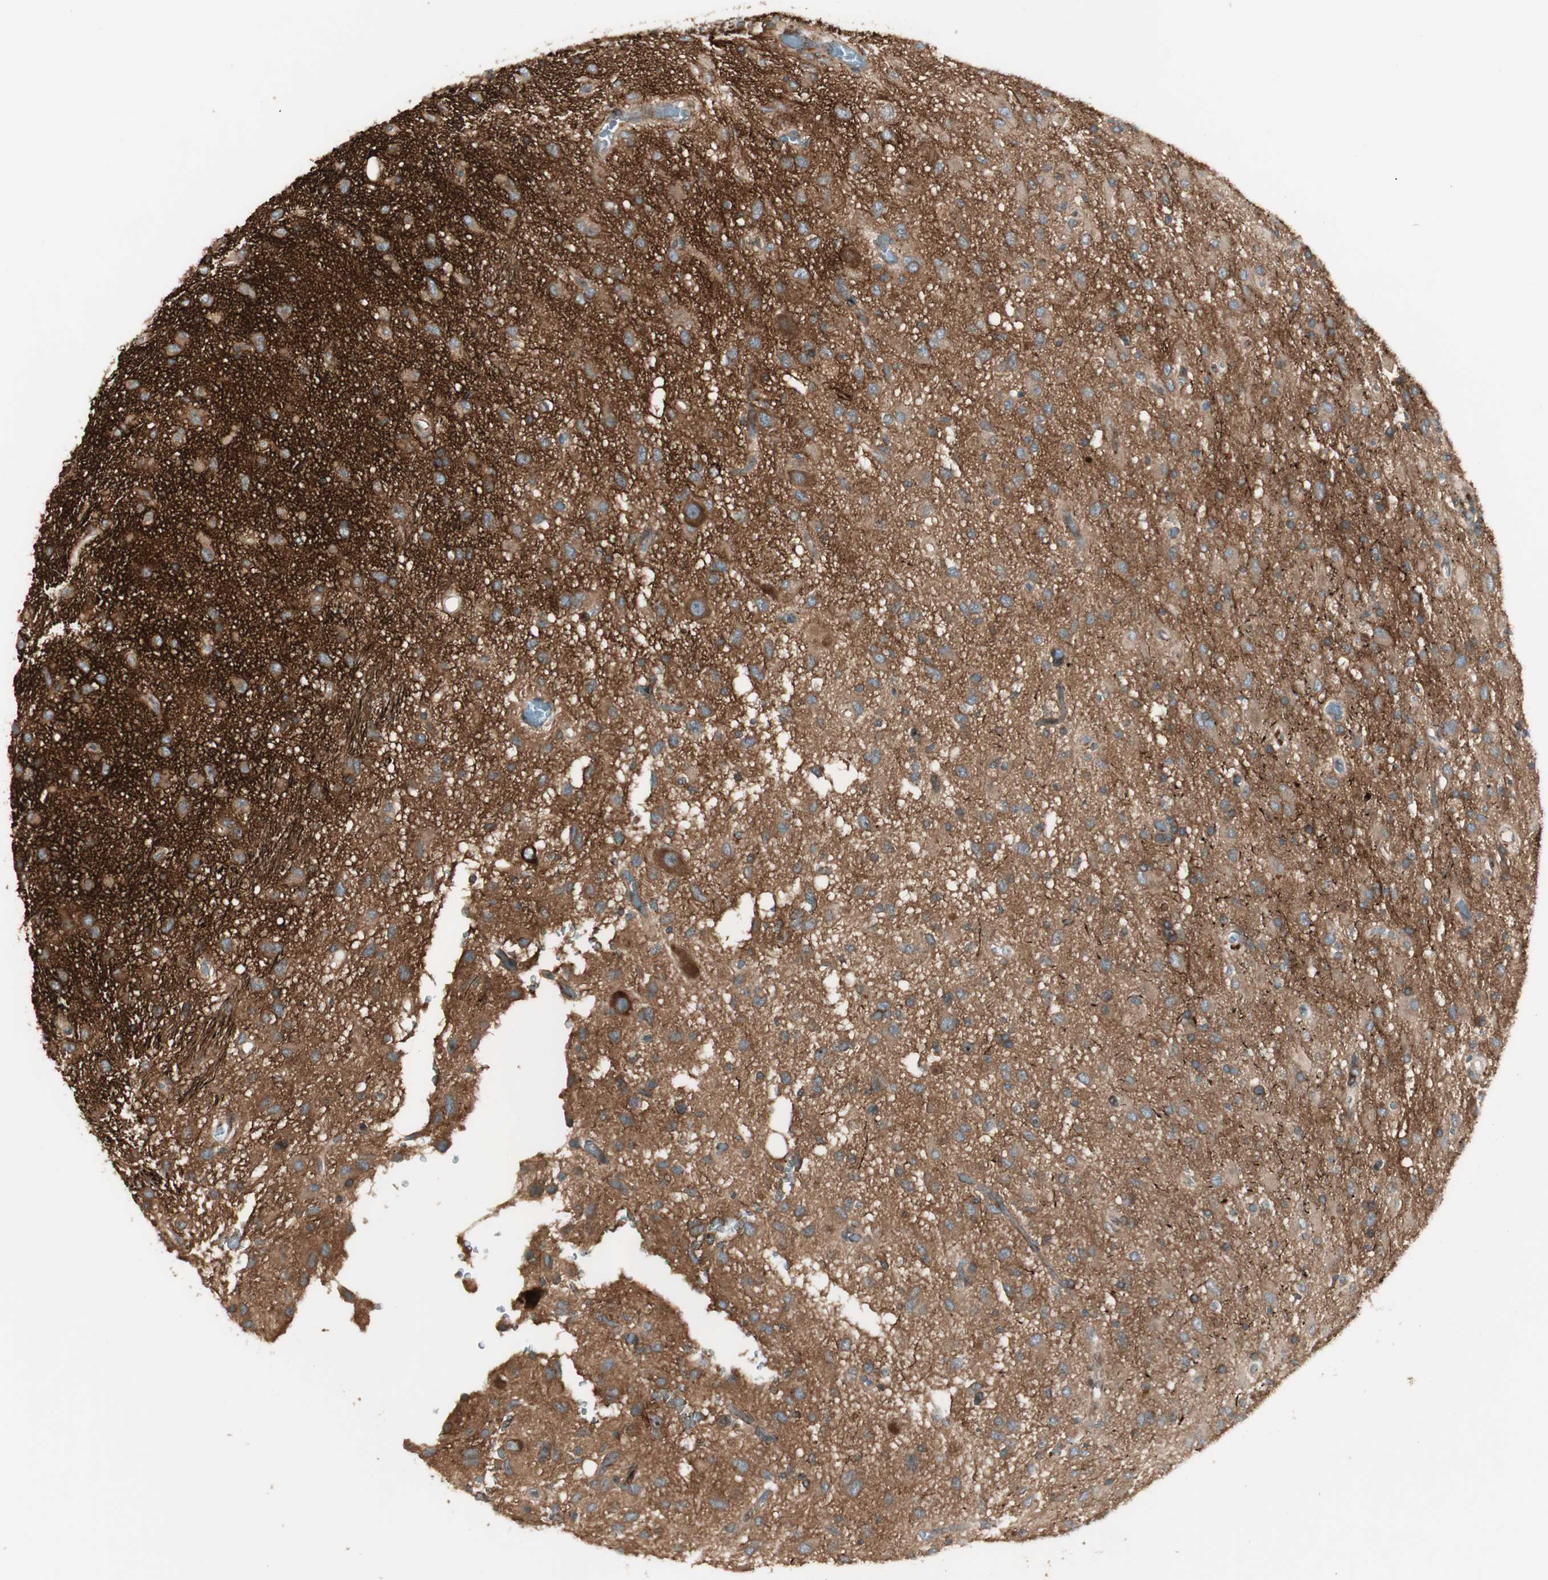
{"staining": {"intensity": "strong", "quantity": "25%-75%", "location": "cytoplasmic/membranous"}, "tissue": "glioma", "cell_type": "Tumor cells", "image_type": "cancer", "snomed": [{"axis": "morphology", "description": "Glioma, malignant, Low grade"}, {"axis": "topography", "description": "Brain"}], "caption": "An image showing strong cytoplasmic/membranous positivity in about 25%-75% of tumor cells in low-grade glioma (malignant), as visualized by brown immunohistochemical staining.", "gene": "PPP2R5E", "patient": {"sex": "male", "age": 77}}